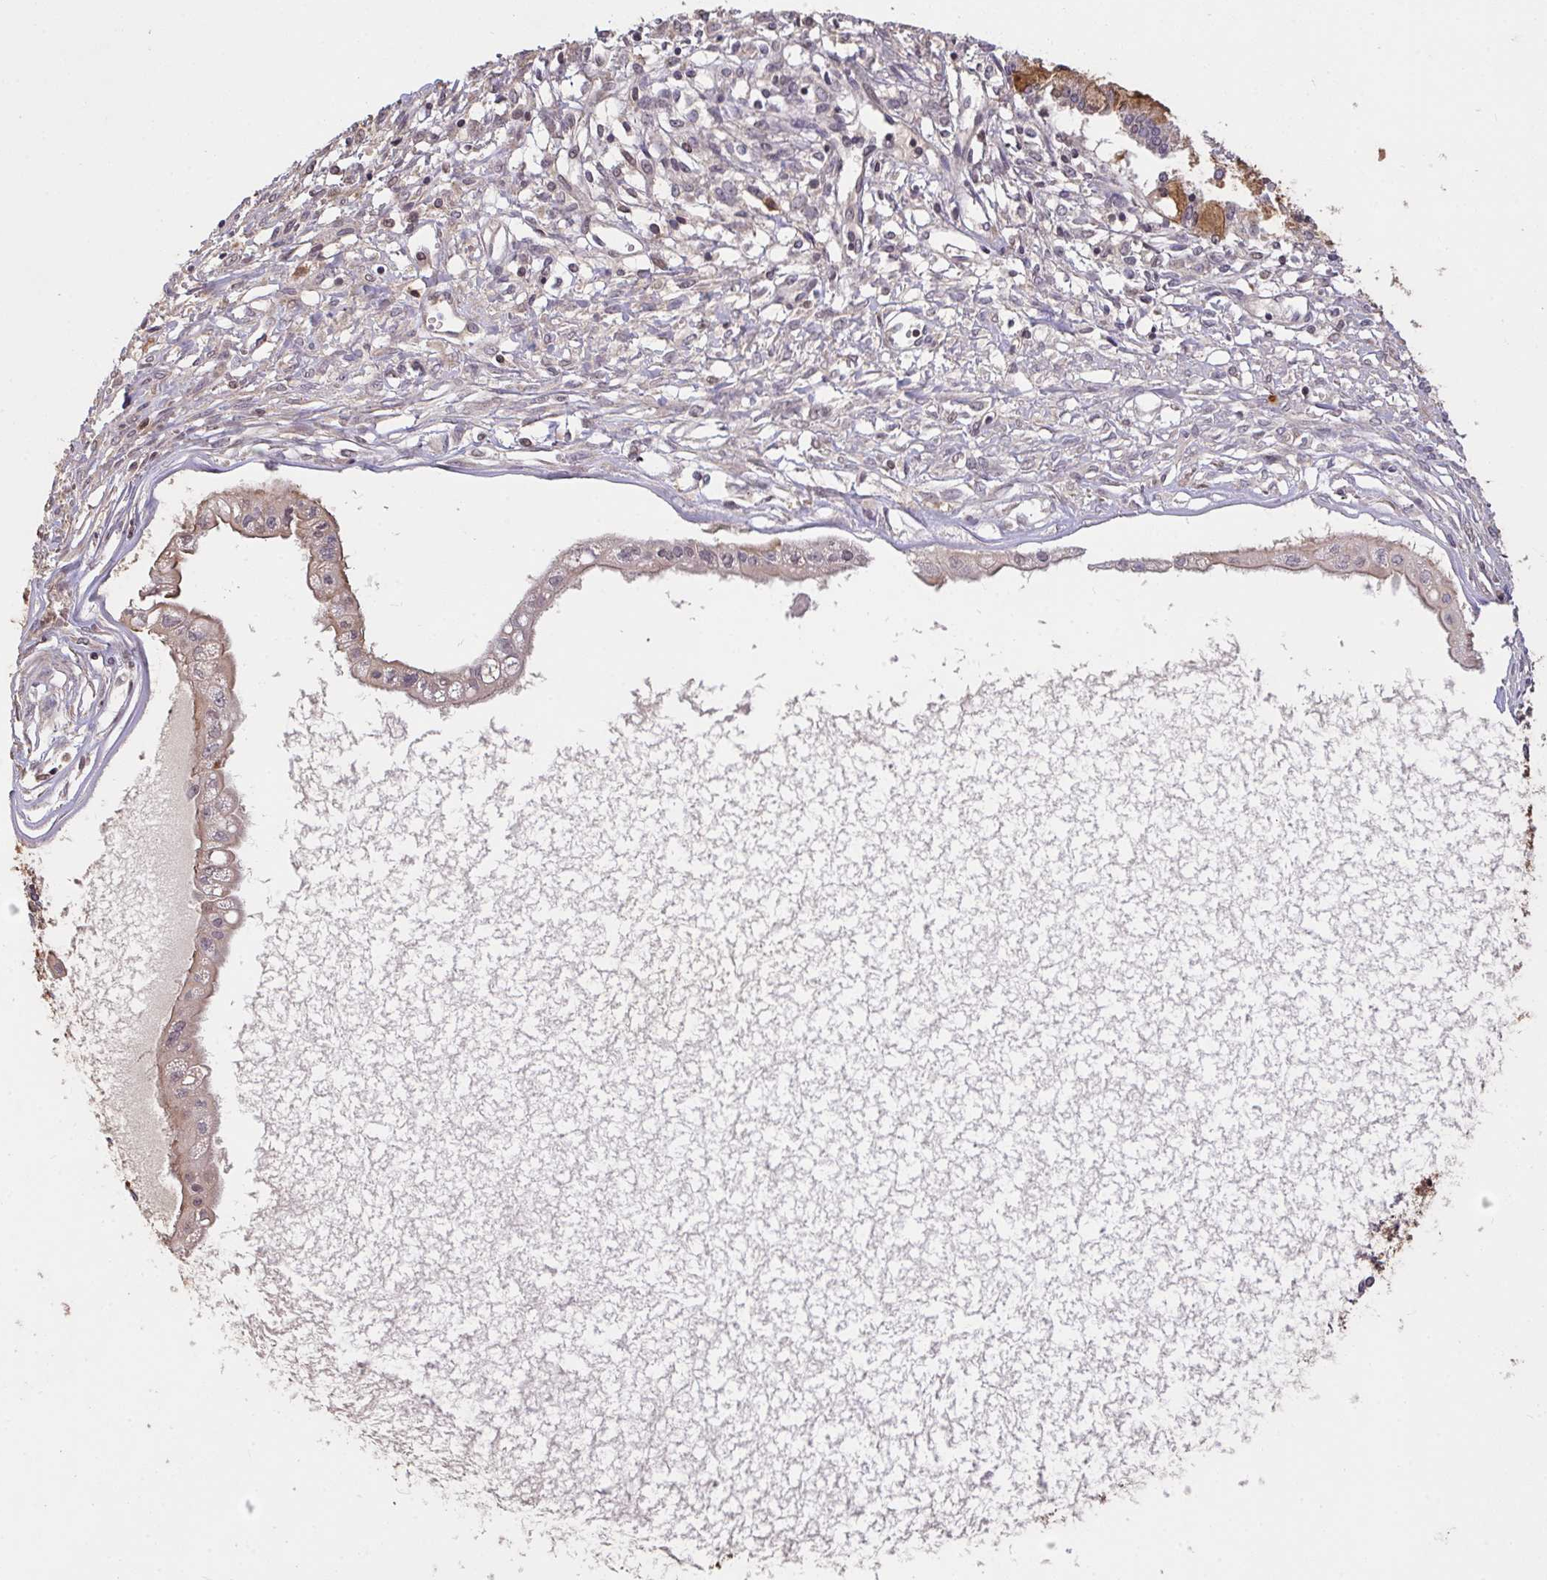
{"staining": {"intensity": "weak", "quantity": "25%-75%", "location": "cytoplasmic/membranous,nuclear"}, "tissue": "ovarian cancer", "cell_type": "Tumor cells", "image_type": "cancer", "snomed": [{"axis": "morphology", "description": "Cystadenocarcinoma, mucinous, NOS"}, {"axis": "topography", "description": "Ovary"}], "caption": "A brown stain labels weak cytoplasmic/membranous and nuclear positivity of a protein in mucinous cystadenocarcinoma (ovarian) tumor cells.", "gene": "FCER1A", "patient": {"sex": "female", "age": 34}}